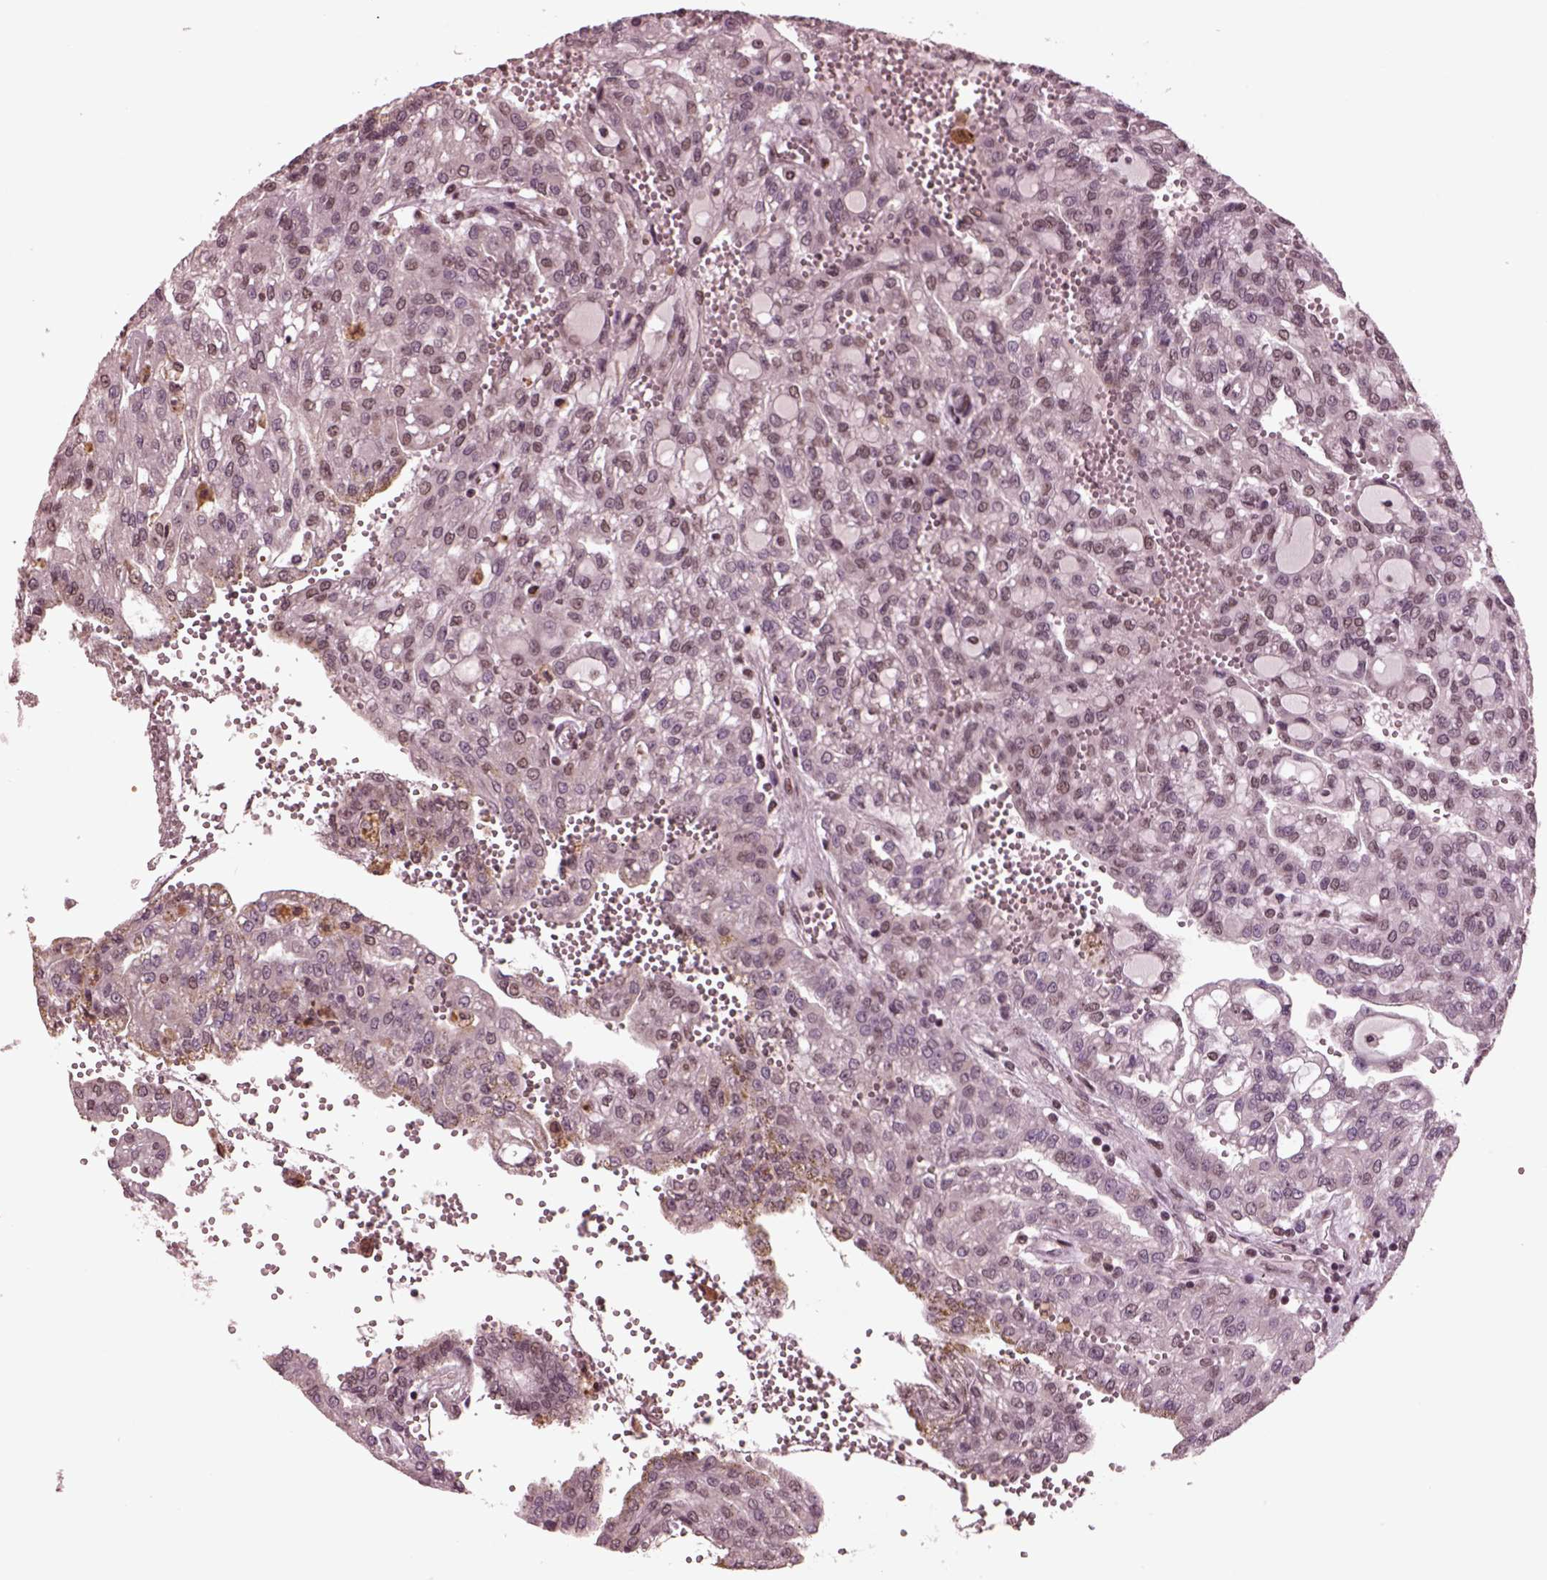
{"staining": {"intensity": "weak", "quantity": "<25%", "location": "nuclear"}, "tissue": "renal cancer", "cell_type": "Tumor cells", "image_type": "cancer", "snomed": [{"axis": "morphology", "description": "Adenocarcinoma, NOS"}, {"axis": "topography", "description": "Kidney"}], "caption": "This is an IHC photomicrograph of human adenocarcinoma (renal). There is no expression in tumor cells.", "gene": "NAP1L5", "patient": {"sex": "male", "age": 63}}